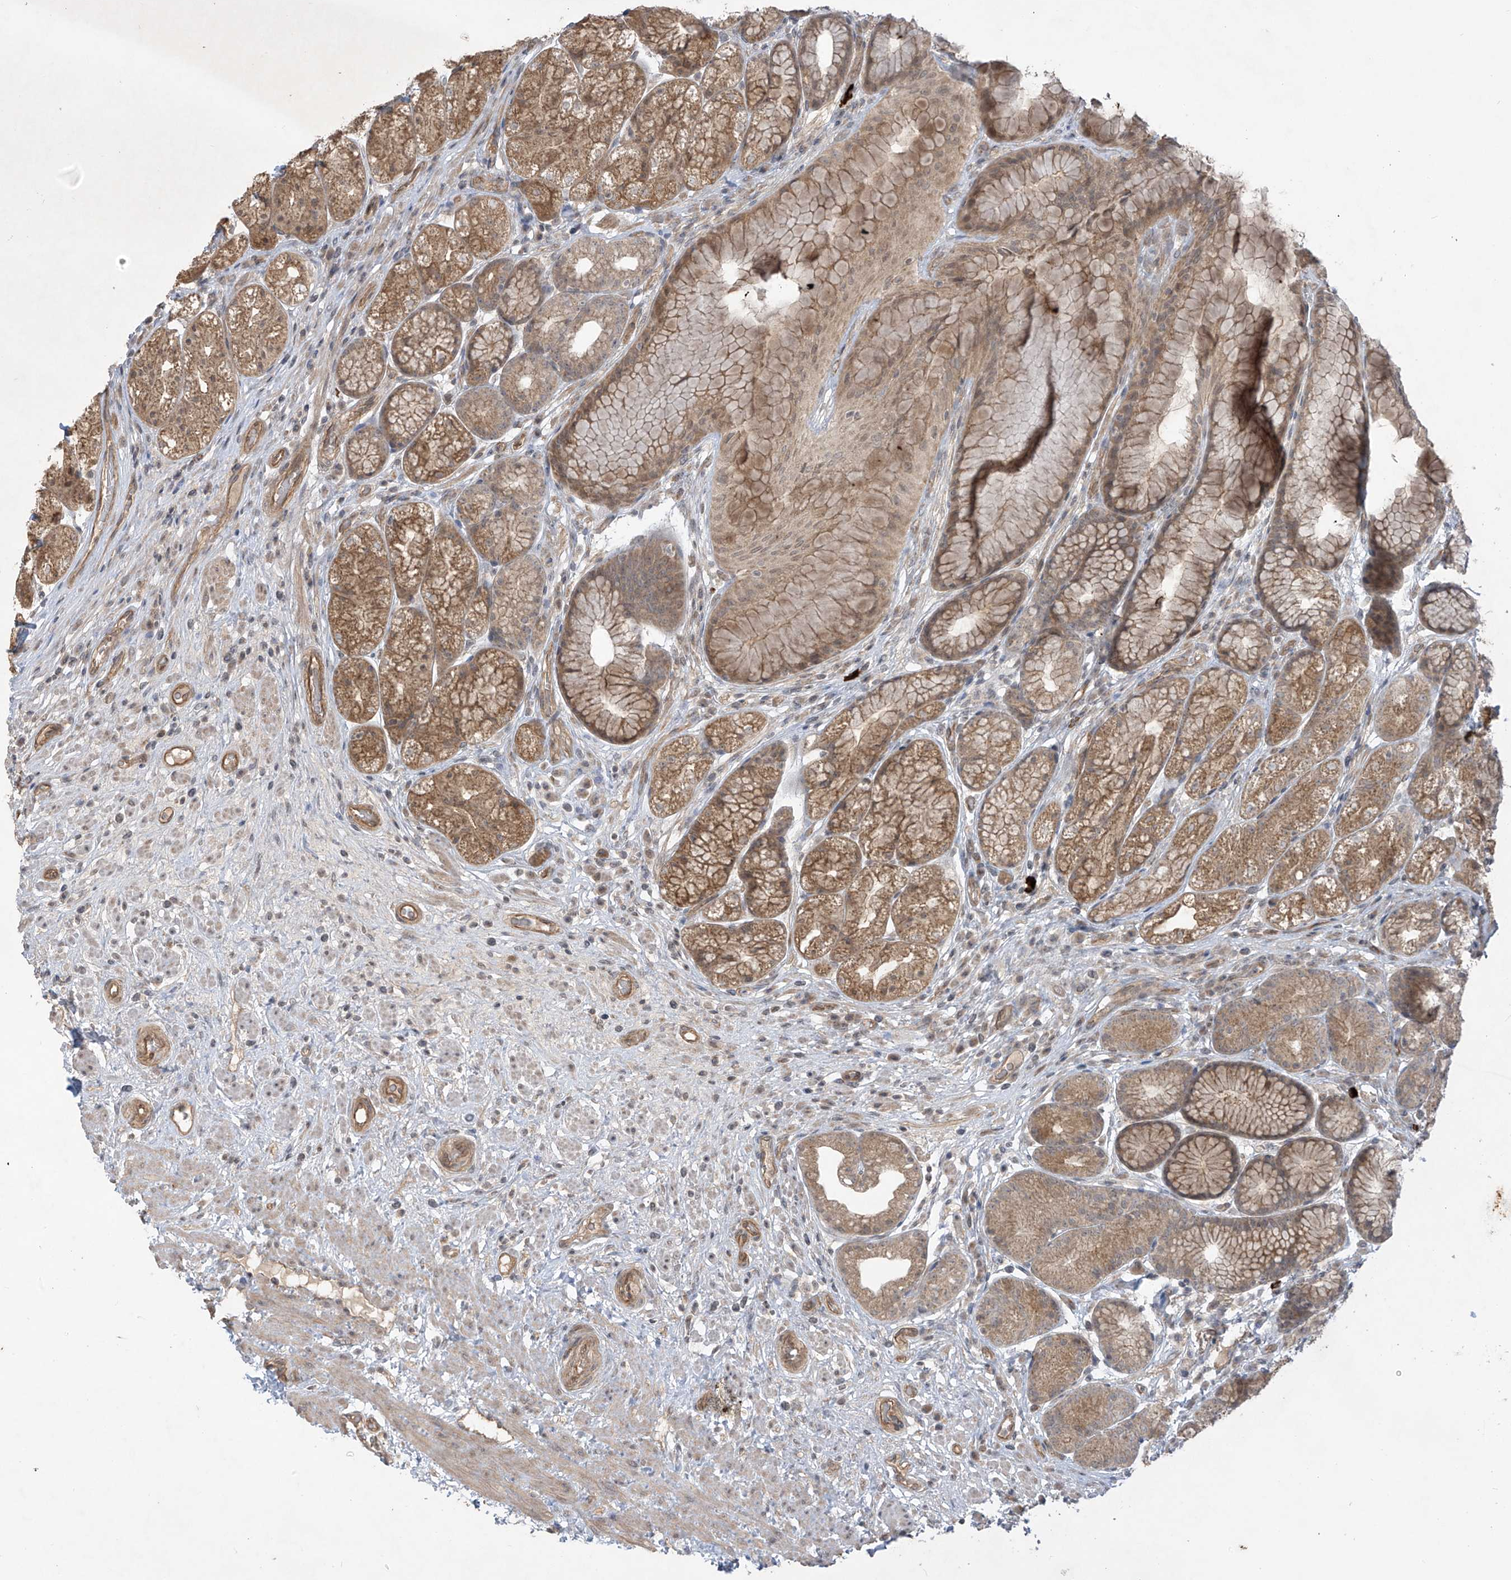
{"staining": {"intensity": "moderate", "quantity": ">75%", "location": "cytoplasmic/membranous"}, "tissue": "stomach", "cell_type": "Glandular cells", "image_type": "normal", "snomed": [{"axis": "morphology", "description": "Normal tissue, NOS"}, {"axis": "topography", "description": "Stomach"}], "caption": "Glandular cells display moderate cytoplasmic/membranous positivity in about >75% of cells in normal stomach. Nuclei are stained in blue.", "gene": "DGKQ", "patient": {"sex": "male", "age": 57}}